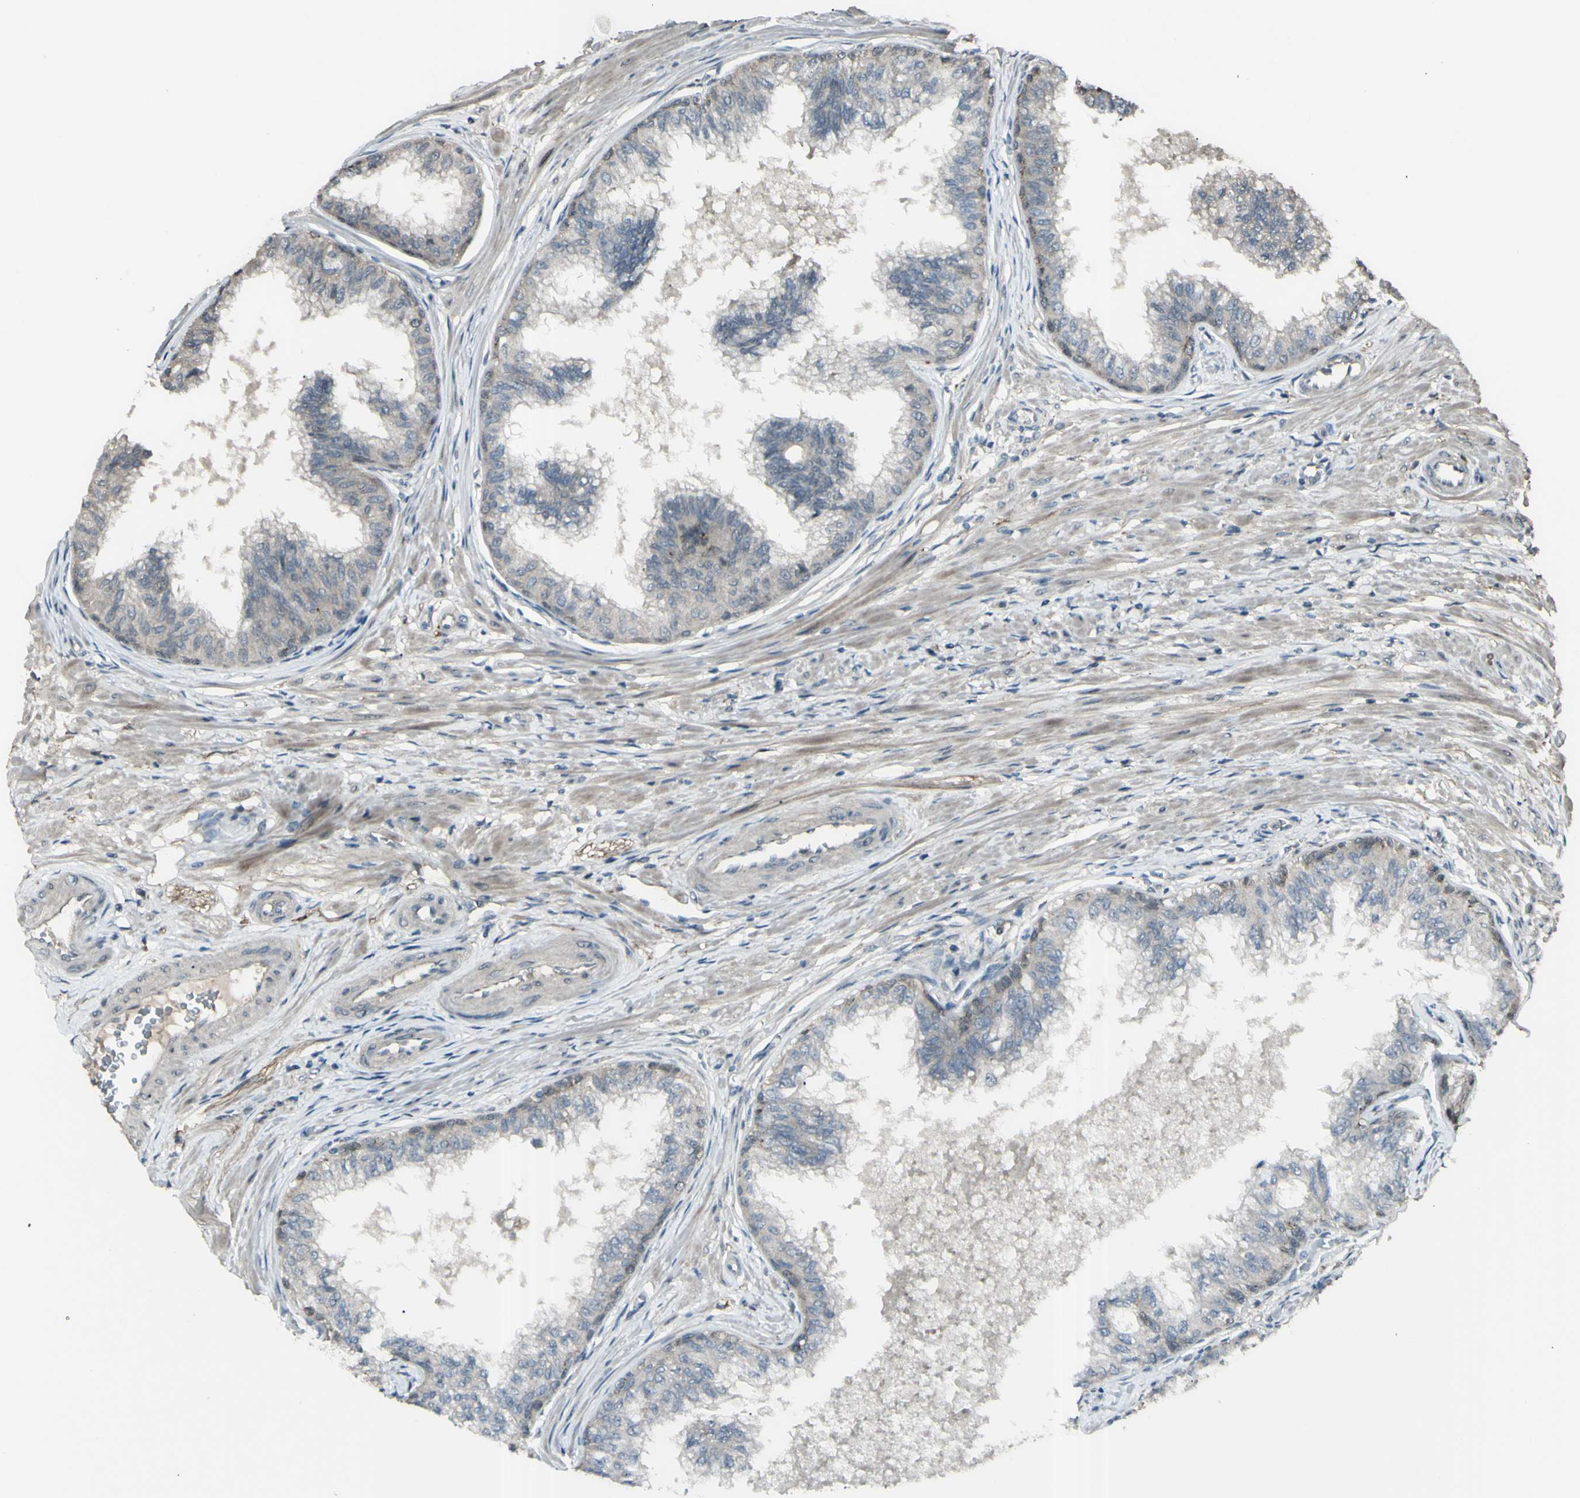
{"staining": {"intensity": "weak", "quantity": ">75%", "location": "cytoplasmic/membranous"}, "tissue": "prostate", "cell_type": "Glandular cells", "image_type": "normal", "snomed": [{"axis": "morphology", "description": "Normal tissue, NOS"}, {"axis": "topography", "description": "Prostate"}, {"axis": "topography", "description": "Seminal veicle"}], "caption": "A brown stain shows weak cytoplasmic/membranous expression of a protein in glandular cells of unremarkable prostate.", "gene": "GNAS", "patient": {"sex": "male", "age": 60}}